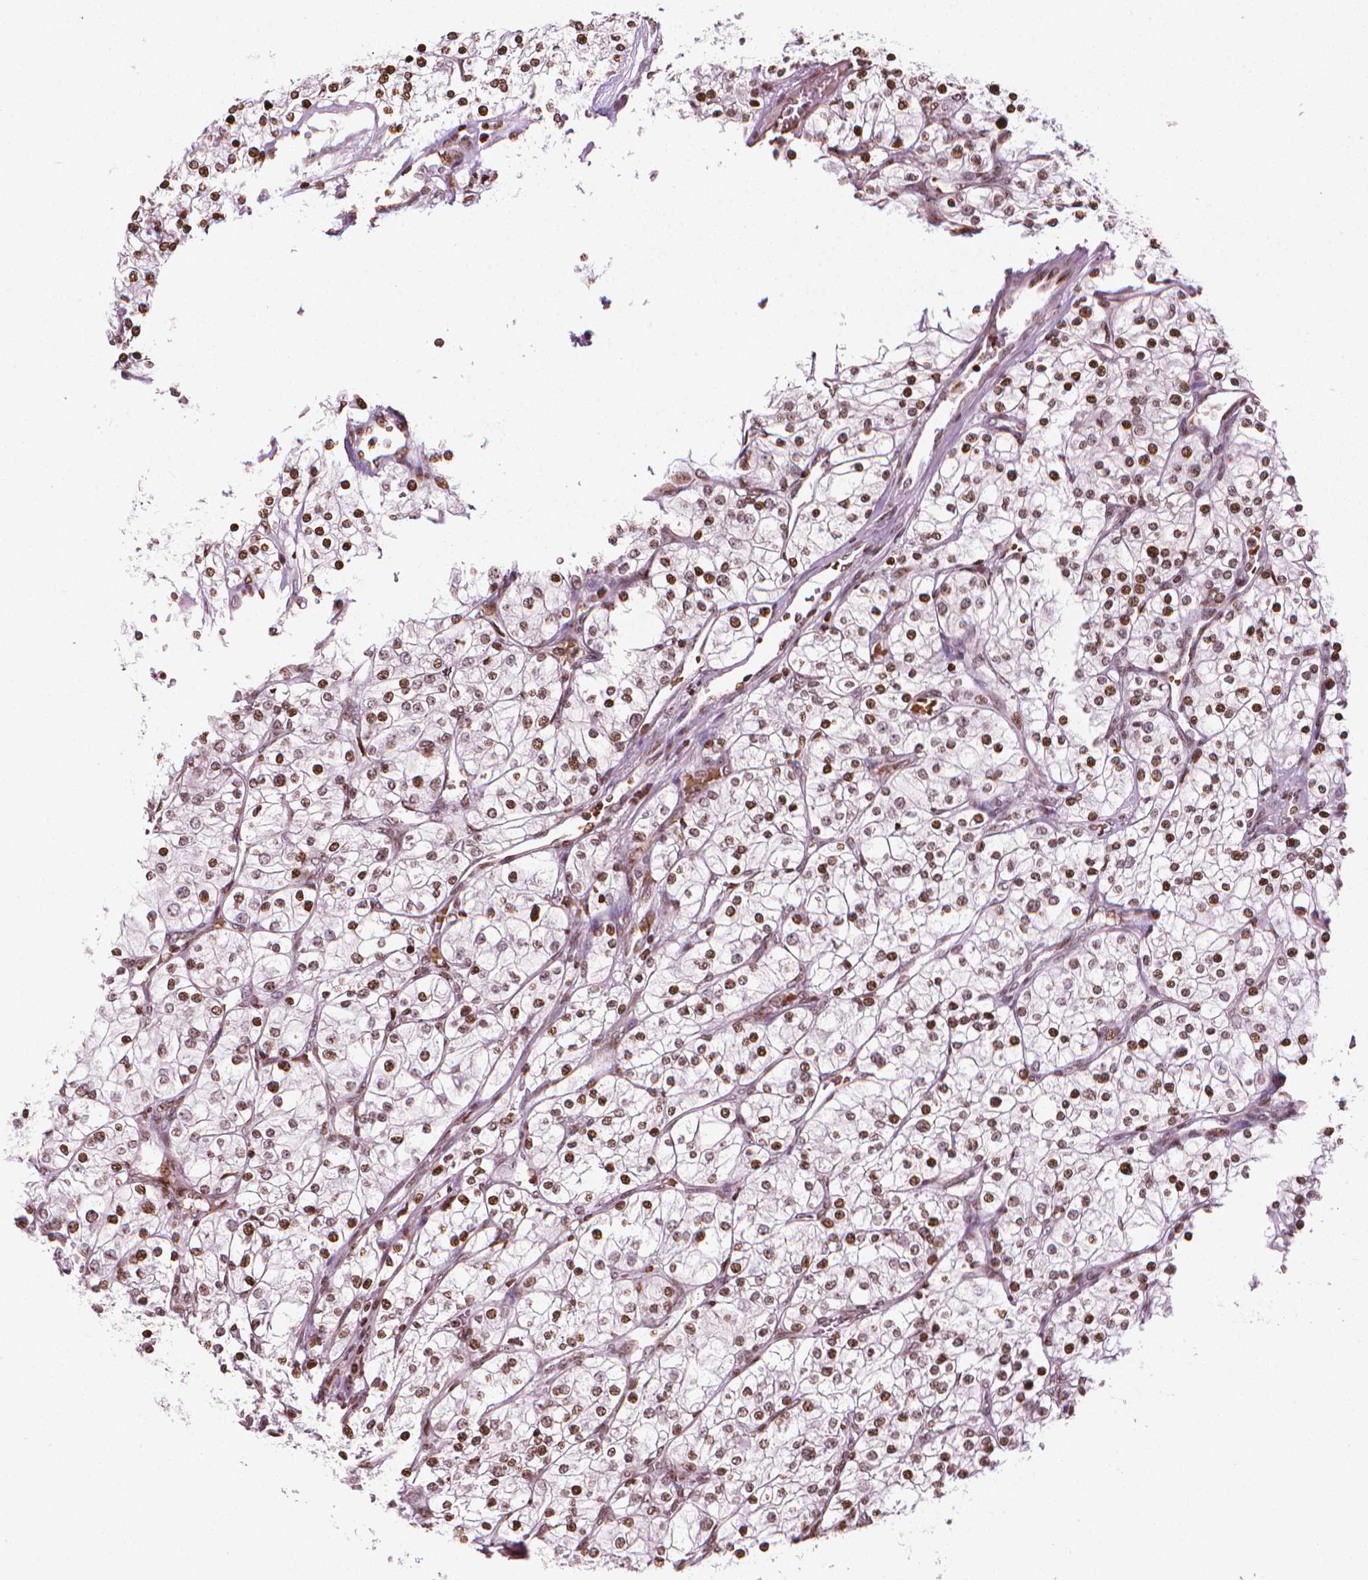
{"staining": {"intensity": "strong", "quantity": ">75%", "location": "nuclear"}, "tissue": "renal cancer", "cell_type": "Tumor cells", "image_type": "cancer", "snomed": [{"axis": "morphology", "description": "Adenocarcinoma, NOS"}, {"axis": "topography", "description": "Kidney"}], "caption": "Tumor cells reveal high levels of strong nuclear positivity in approximately >75% of cells in human renal adenocarcinoma.", "gene": "PIP4K2A", "patient": {"sex": "male", "age": 80}}